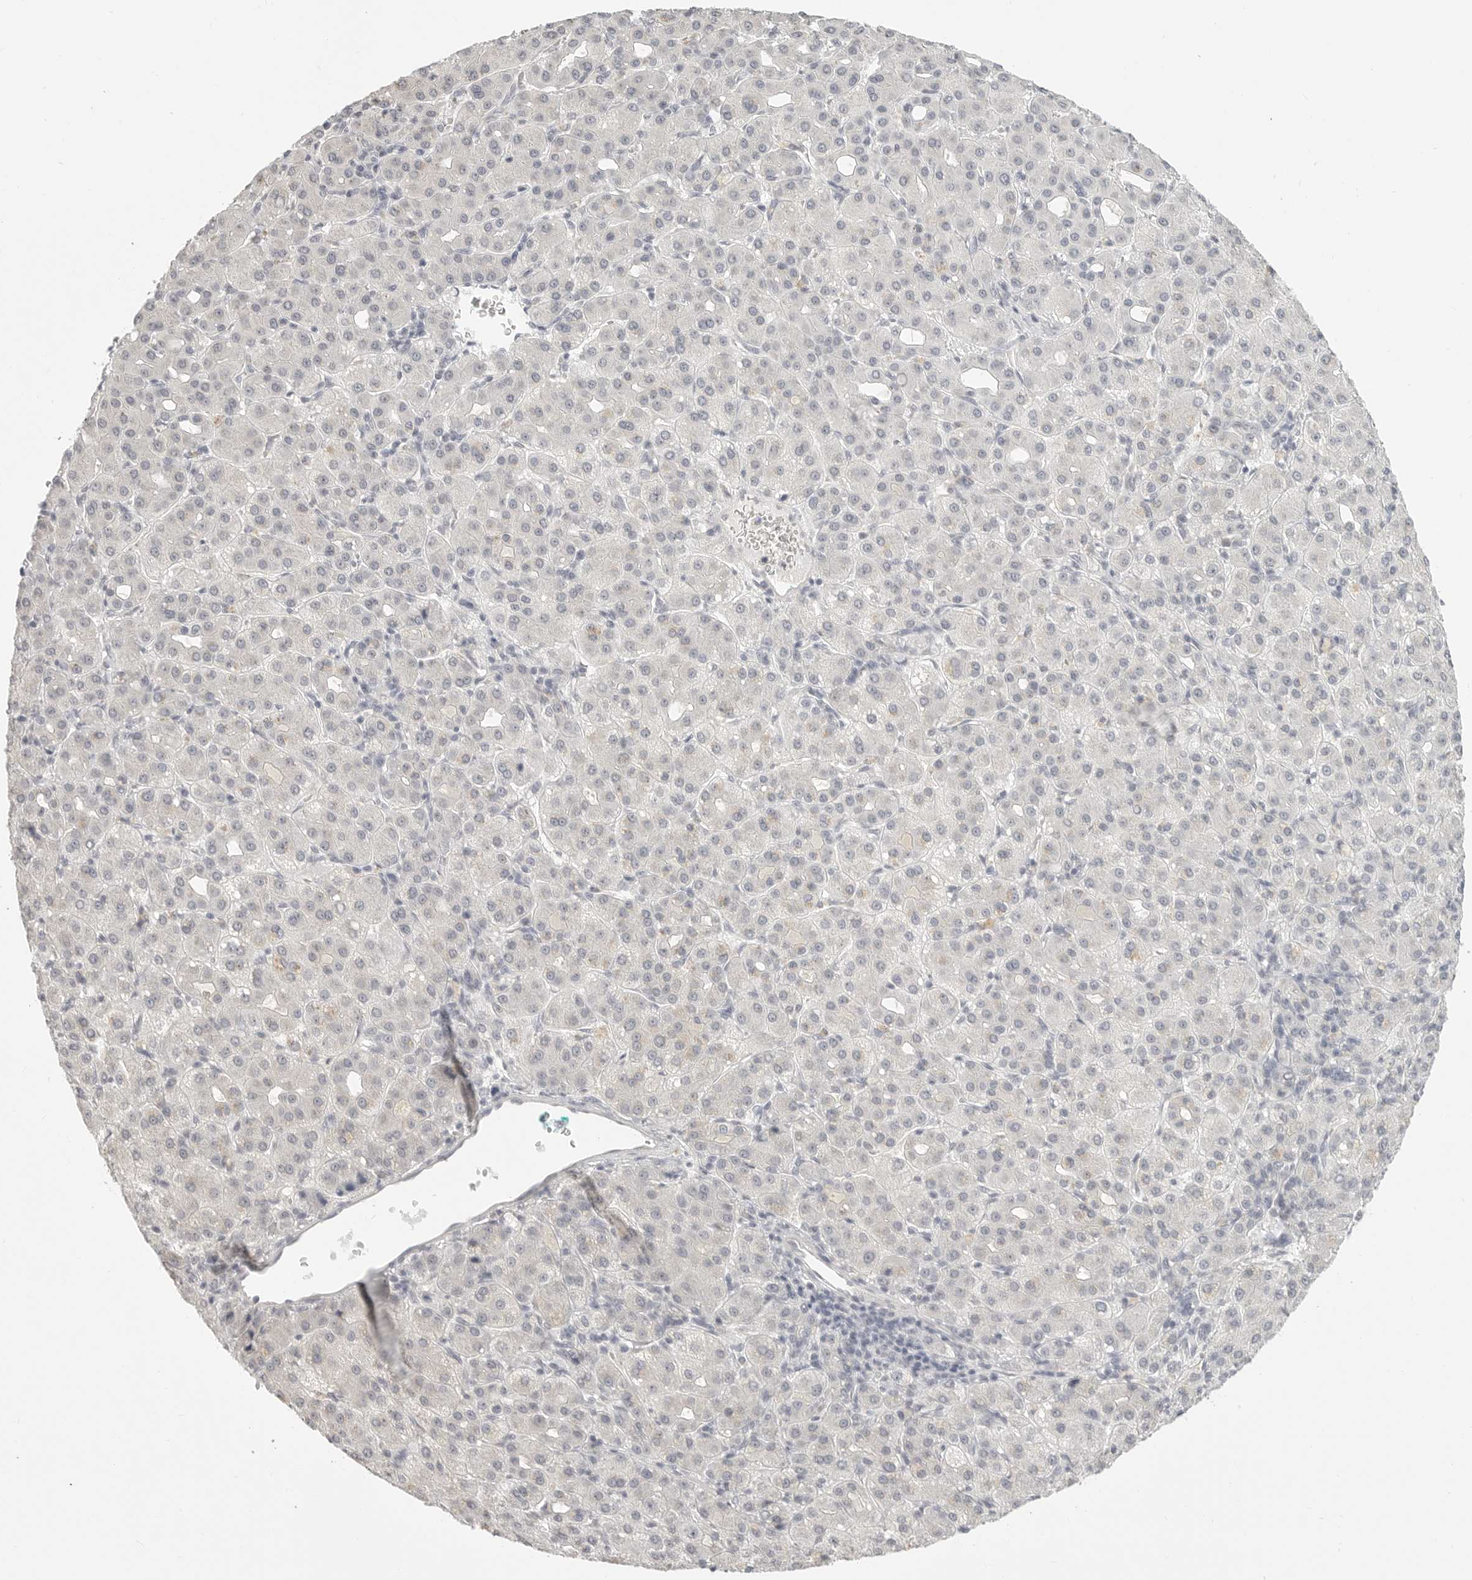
{"staining": {"intensity": "negative", "quantity": "none", "location": "none"}, "tissue": "liver cancer", "cell_type": "Tumor cells", "image_type": "cancer", "snomed": [{"axis": "morphology", "description": "Carcinoma, Hepatocellular, NOS"}, {"axis": "topography", "description": "Liver"}], "caption": "High magnification brightfield microscopy of liver cancer (hepatocellular carcinoma) stained with DAB (brown) and counterstained with hematoxylin (blue): tumor cells show no significant expression.", "gene": "KLK11", "patient": {"sex": "male", "age": 65}}